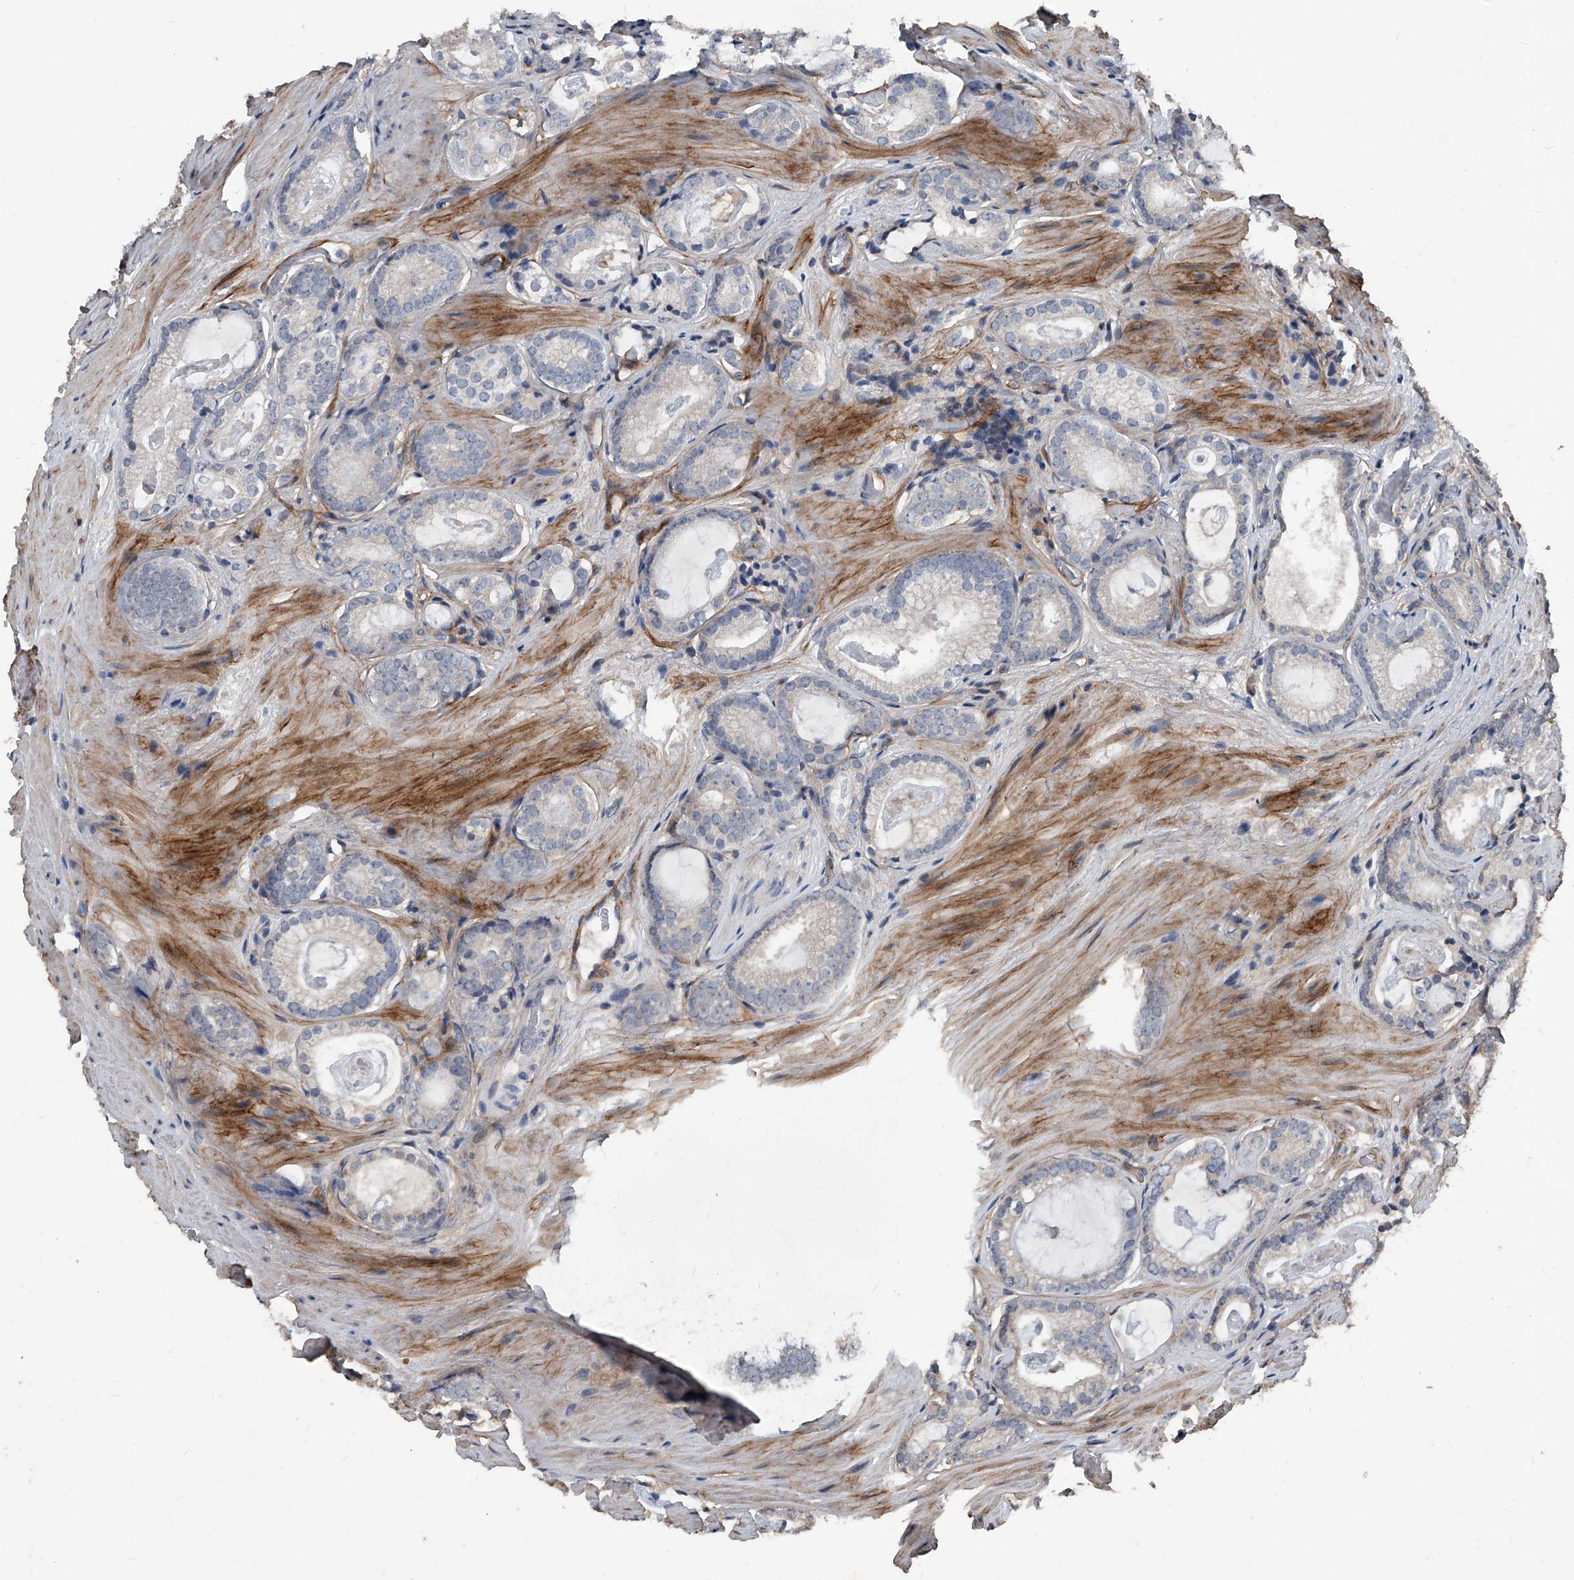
{"staining": {"intensity": "negative", "quantity": "none", "location": "none"}, "tissue": "prostate cancer", "cell_type": "Tumor cells", "image_type": "cancer", "snomed": [{"axis": "morphology", "description": "Adenocarcinoma, High grade"}, {"axis": "topography", "description": "Prostate"}], "caption": "An image of human prostate cancer (high-grade adenocarcinoma) is negative for staining in tumor cells.", "gene": "PHACTR1", "patient": {"sex": "male", "age": 63}}